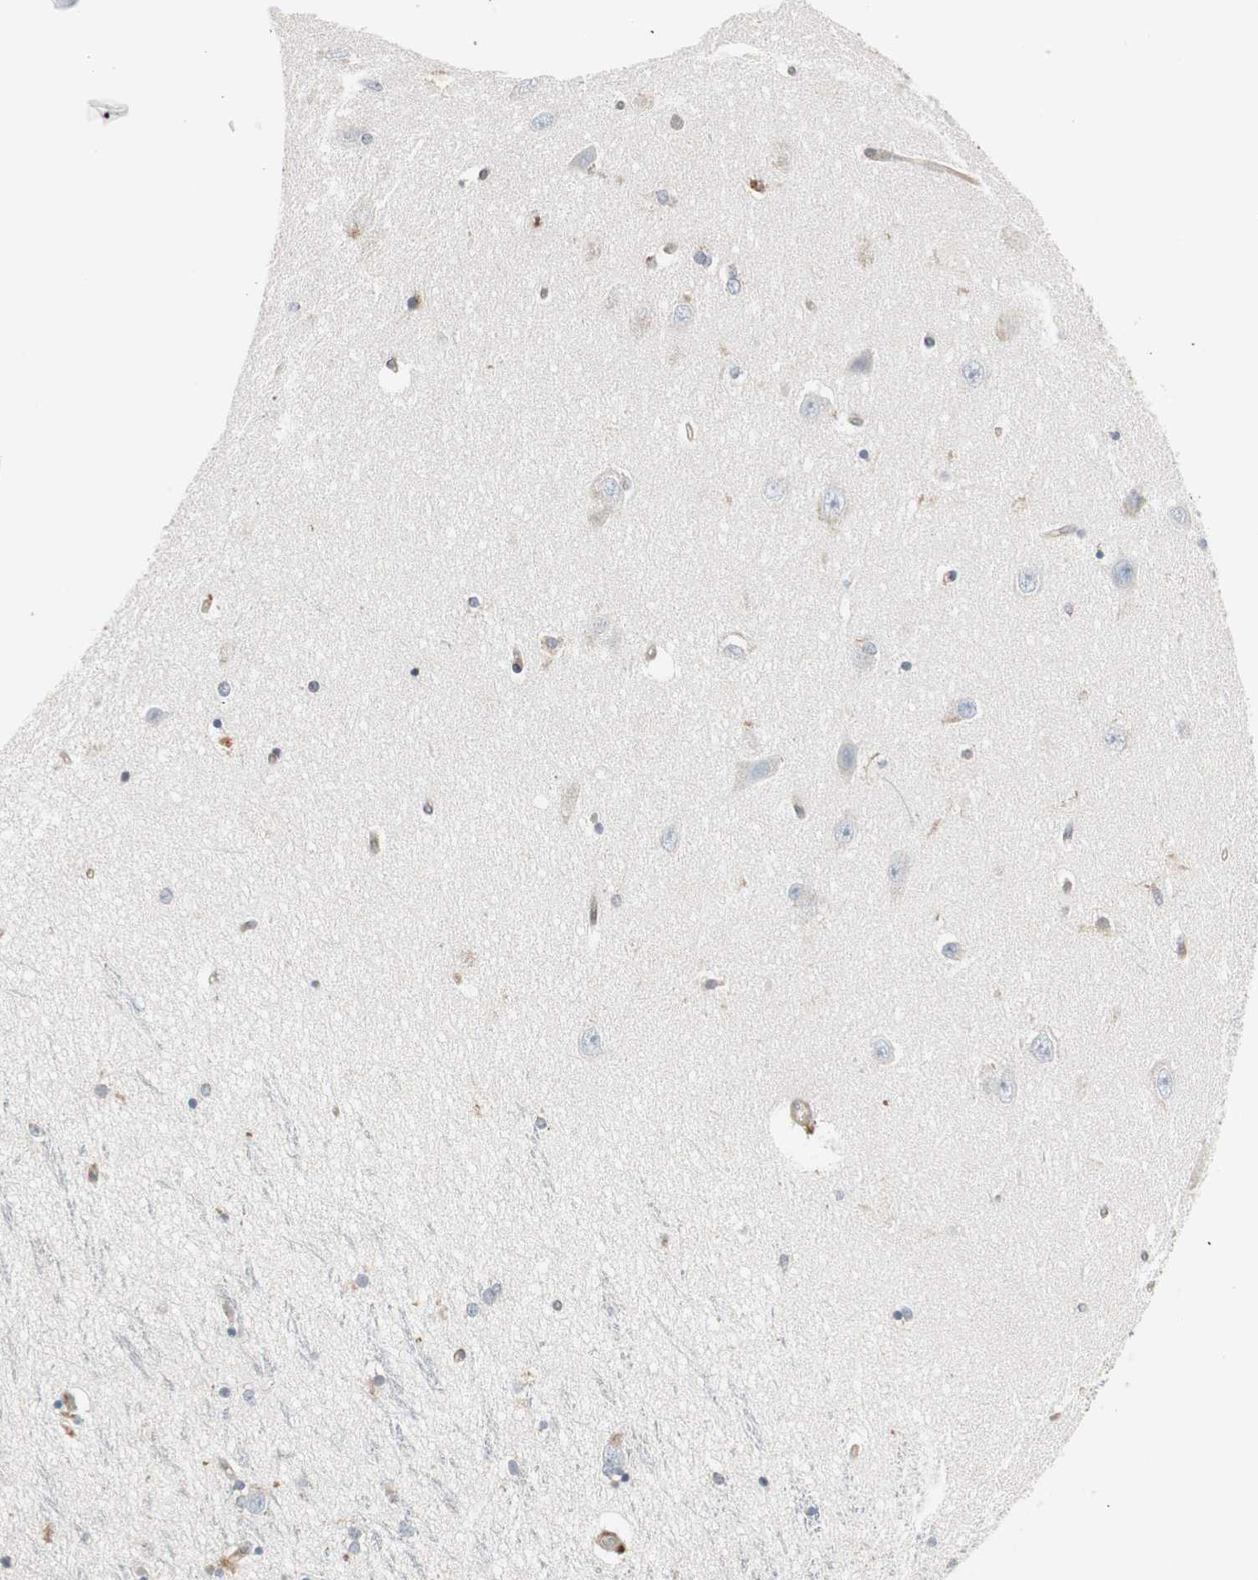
{"staining": {"intensity": "weak", "quantity": "<25%", "location": "cytoplasmic/membranous"}, "tissue": "hippocampus", "cell_type": "Glial cells", "image_type": "normal", "snomed": [{"axis": "morphology", "description": "Normal tissue, NOS"}, {"axis": "topography", "description": "Hippocampus"}], "caption": "This is a micrograph of immunohistochemistry (IHC) staining of normal hippocampus, which shows no expression in glial cells. (IHC, brightfield microscopy, high magnification).", "gene": "H6PD", "patient": {"sex": "female", "age": 54}}